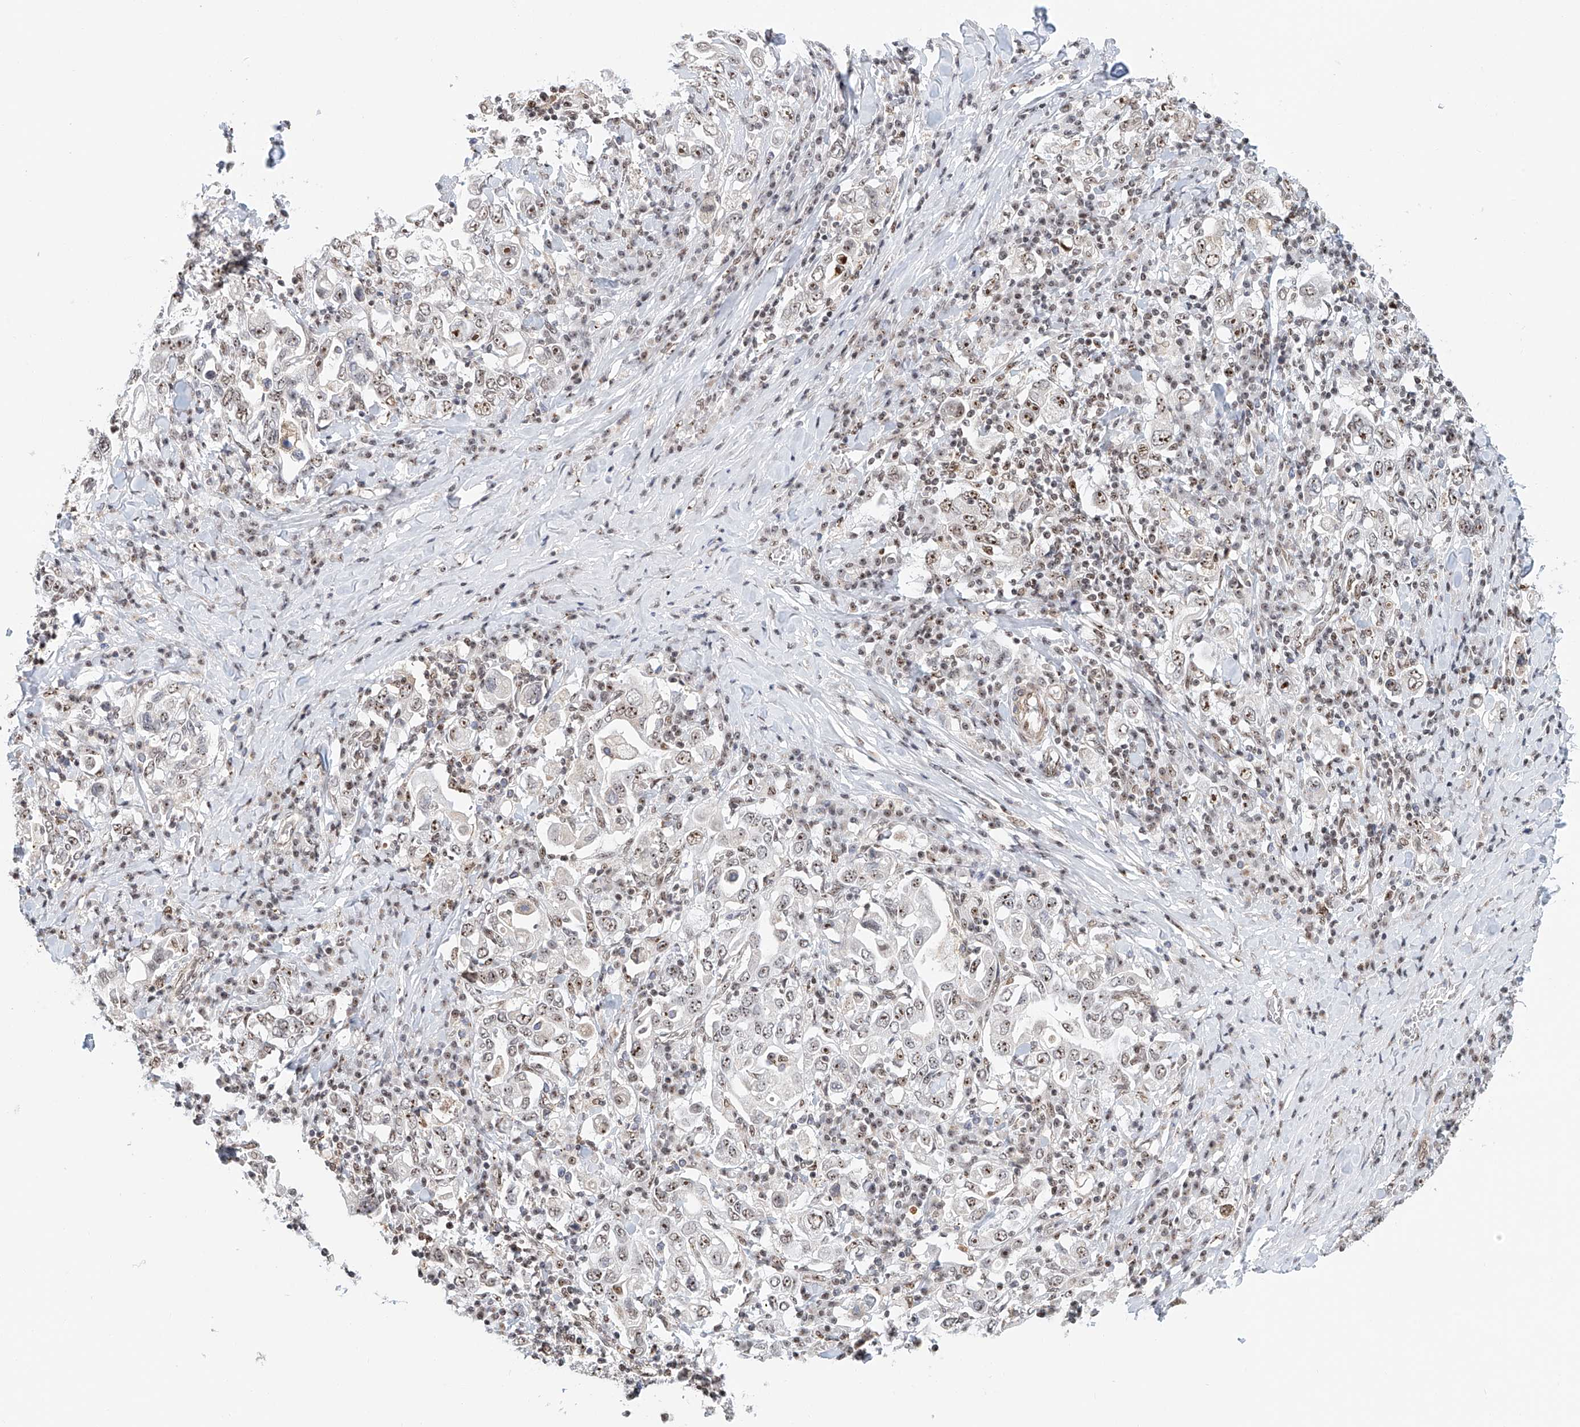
{"staining": {"intensity": "moderate", "quantity": ">75%", "location": "nuclear"}, "tissue": "stomach cancer", "cell_type": "Tumor cells", "image_type": "cancer", "snomed": [{"axis": "morphology", "description": "Adenocarcinoma, NOS"}, {"axis": "topography", "description": "Stomach, upper"}], "caption": "Protein expression analysis of human stomach cancer reveals moderate nuclear positivity in approximately >75% of tumor cells.", "gene": "PRUNE2", "patient": {"sex": "male", "age": 62}}